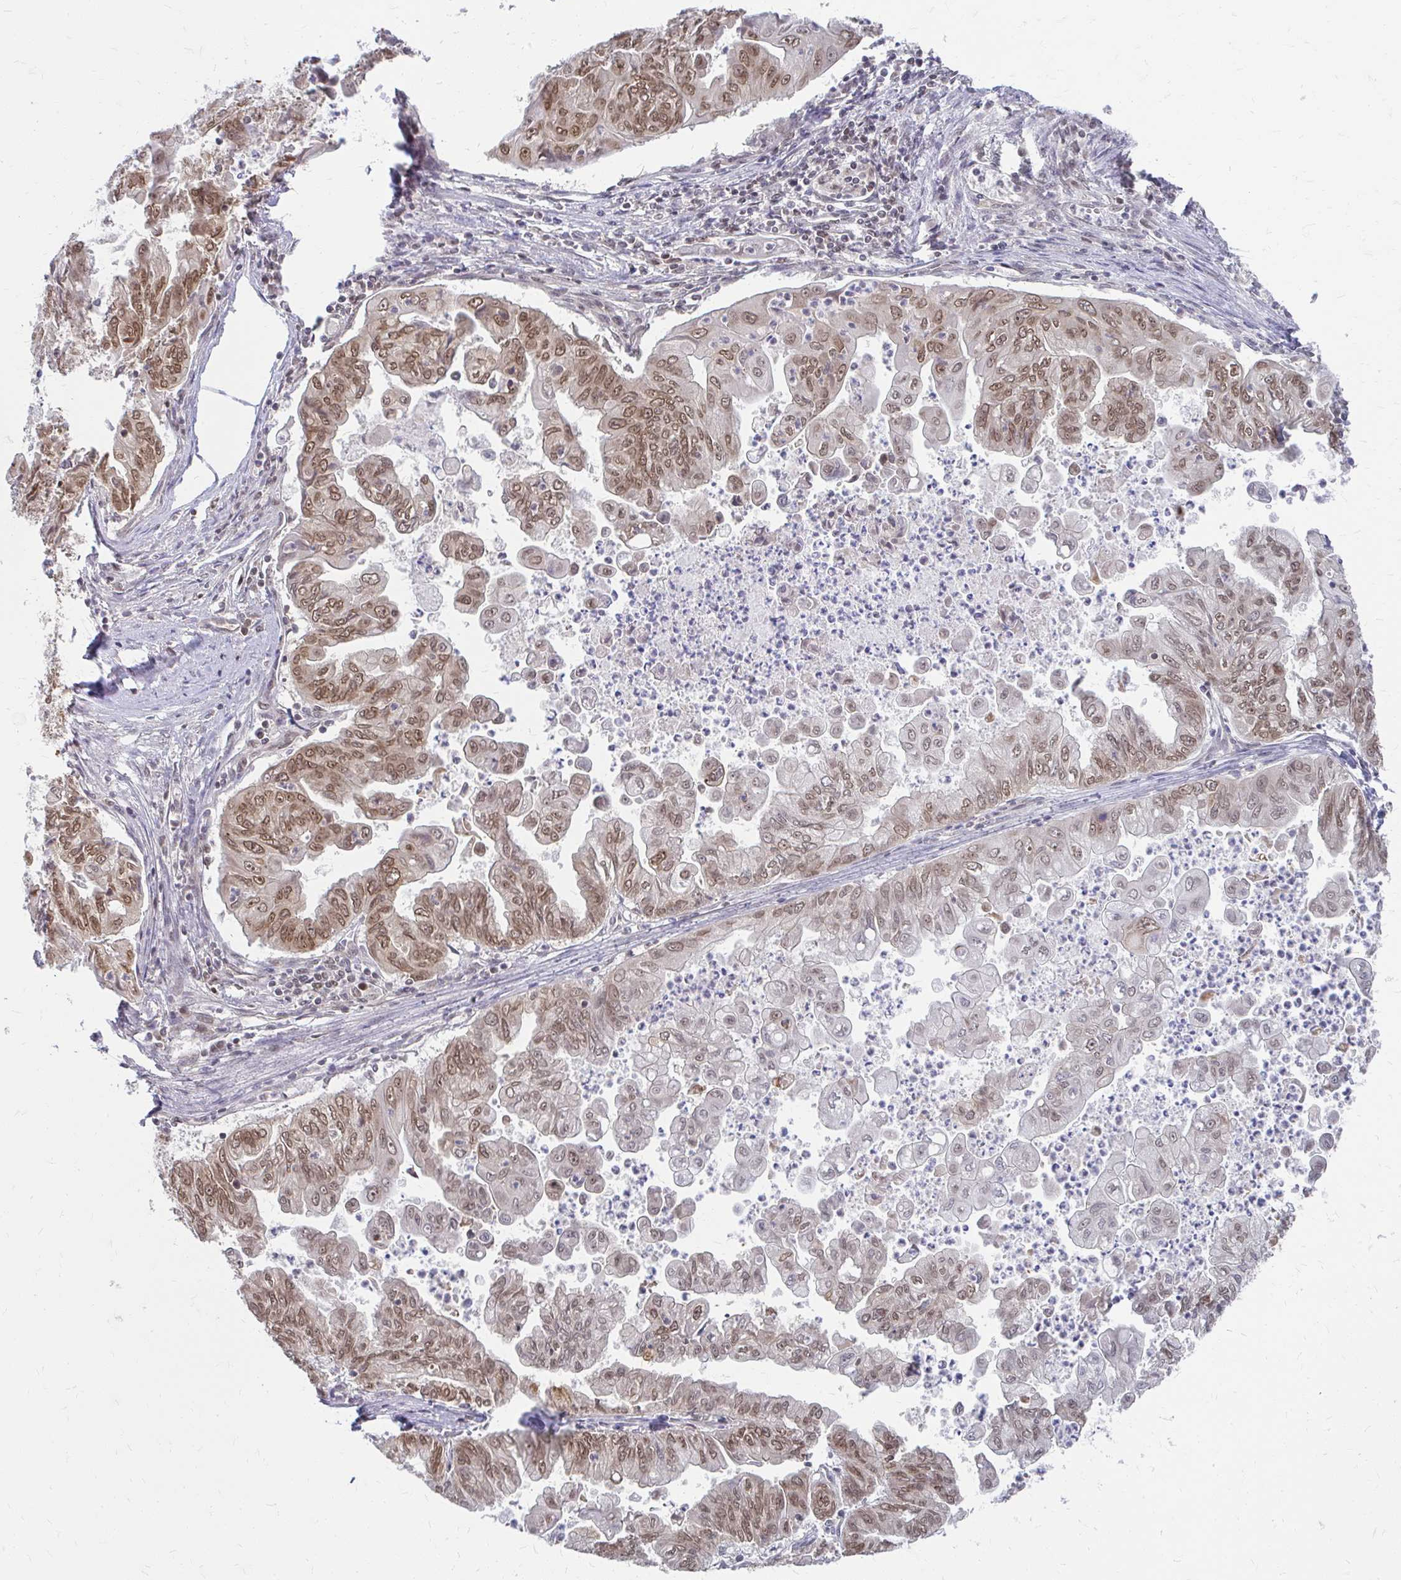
{"staining": {"intensity": "moderate", "quantity": ">75%", "location": "cytoplasmic/membranous,nuclear"}, "tissue": "stomach cancer", "cell_type": "Tumor cells", "image_type": "cancer", "snomed": [{"axis": "morphology", "description": "Adenocarcinoma, NOS"}, {"axis": "topography", "description": "Stomach, upper"}], "caption": "Tumor cells reveal moderate cytoplasmic/membranous and nuclear staining in about >75% of cells in adenocarcinoma (stomach). The staining is performed using DAB brown chromogen to label protein expression. The nuclei are counter-stained blue using hematoxylin.", "gene": "XPO1", "patient": {"sex": "male", "age": 80}}